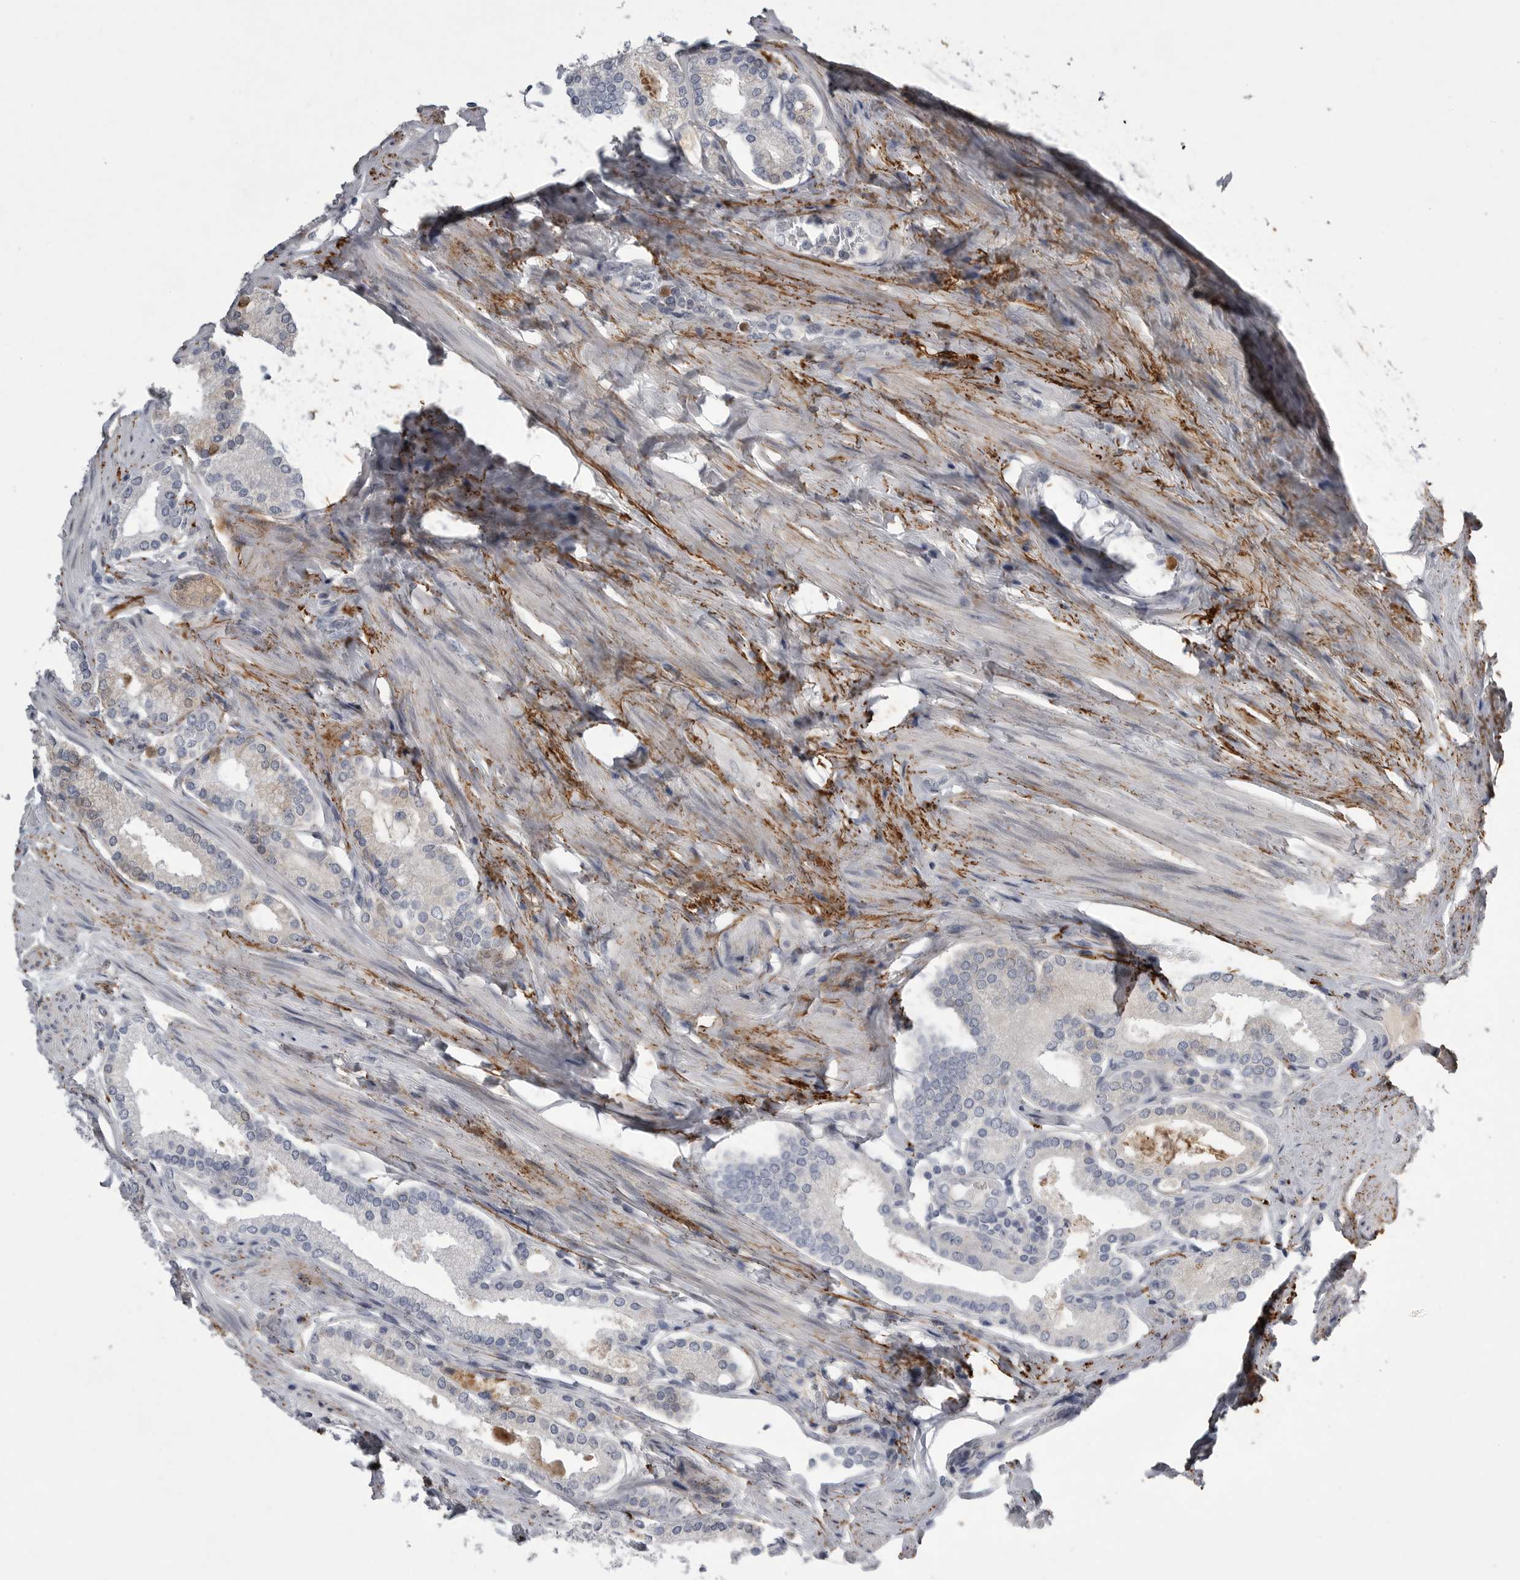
{"staining": {"intensity": "negative", "quantity": "none", "location": "none"}, "tissue": "prostate cancer", "cell_type": "Tumor cells", "image_type": "cancer", "snomed": [{"axis": "morphology", "description": "Adenocarcinoma, Low grade"}, {"axis": "topography", "description": "Prostate"}], "caption": "Tumor cells are negative for brown protein staining in adenocarcinoma (low-grade) (prostate).", "gene": "CRP", "patient": {"sex": "male", "age": 71}}